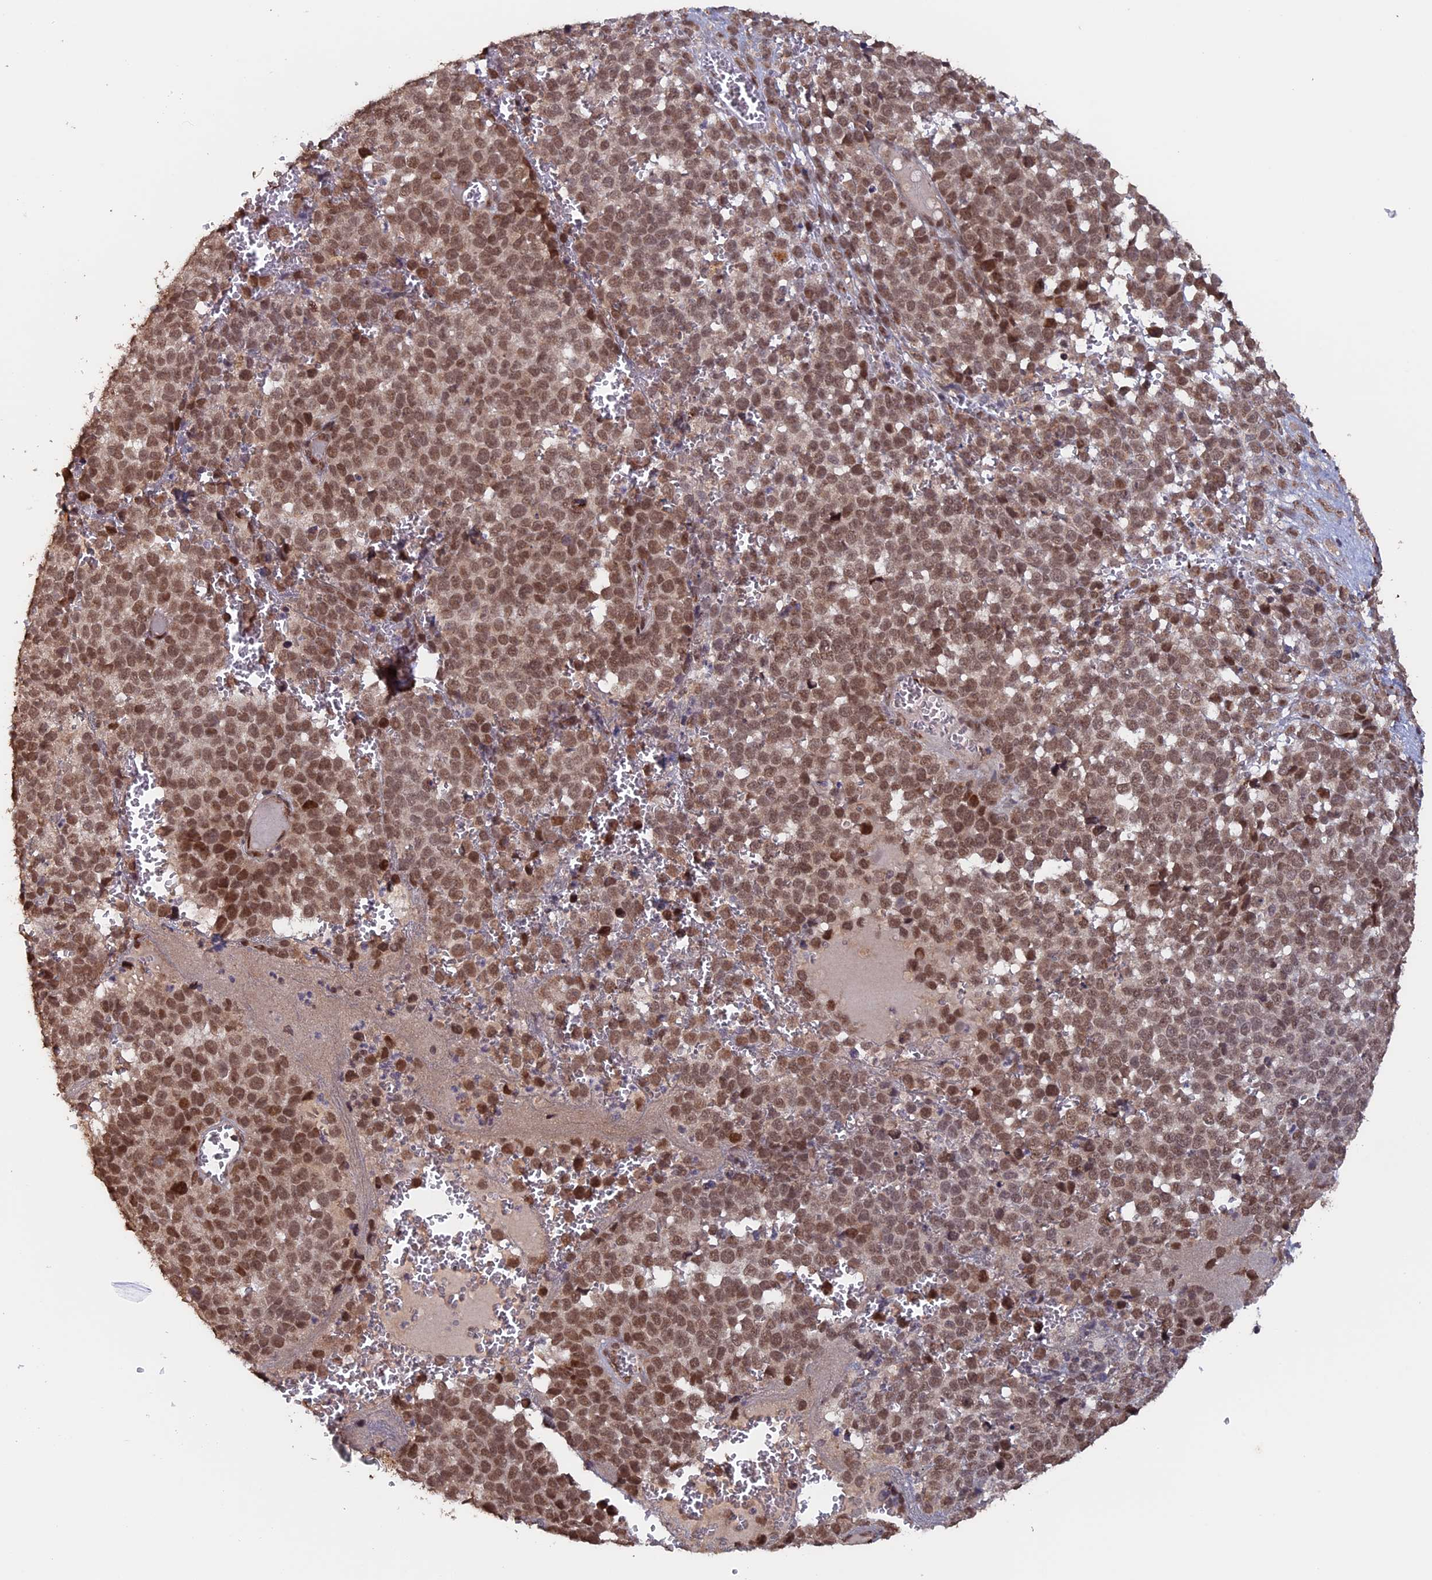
{"staining": {"intensity": "moderate", "quantity": ">75%", "location": "nuclear"}, "tissue": "melanoma", "cell_type": "Tumor cells", "image_type": "cancer", "snomed": [{"axis": "morphology", "description": "Malignant melanoma, NOS"}, {"axis": "topography", "description": "Nose, NOS"}], "caption": "Tumor cells demonstrate medium levels of moderate nuclear staining in approximately >75% of cells in melanoma.", "gene": "PIGQ", "patient": {"sex": "female", "age": 48}}